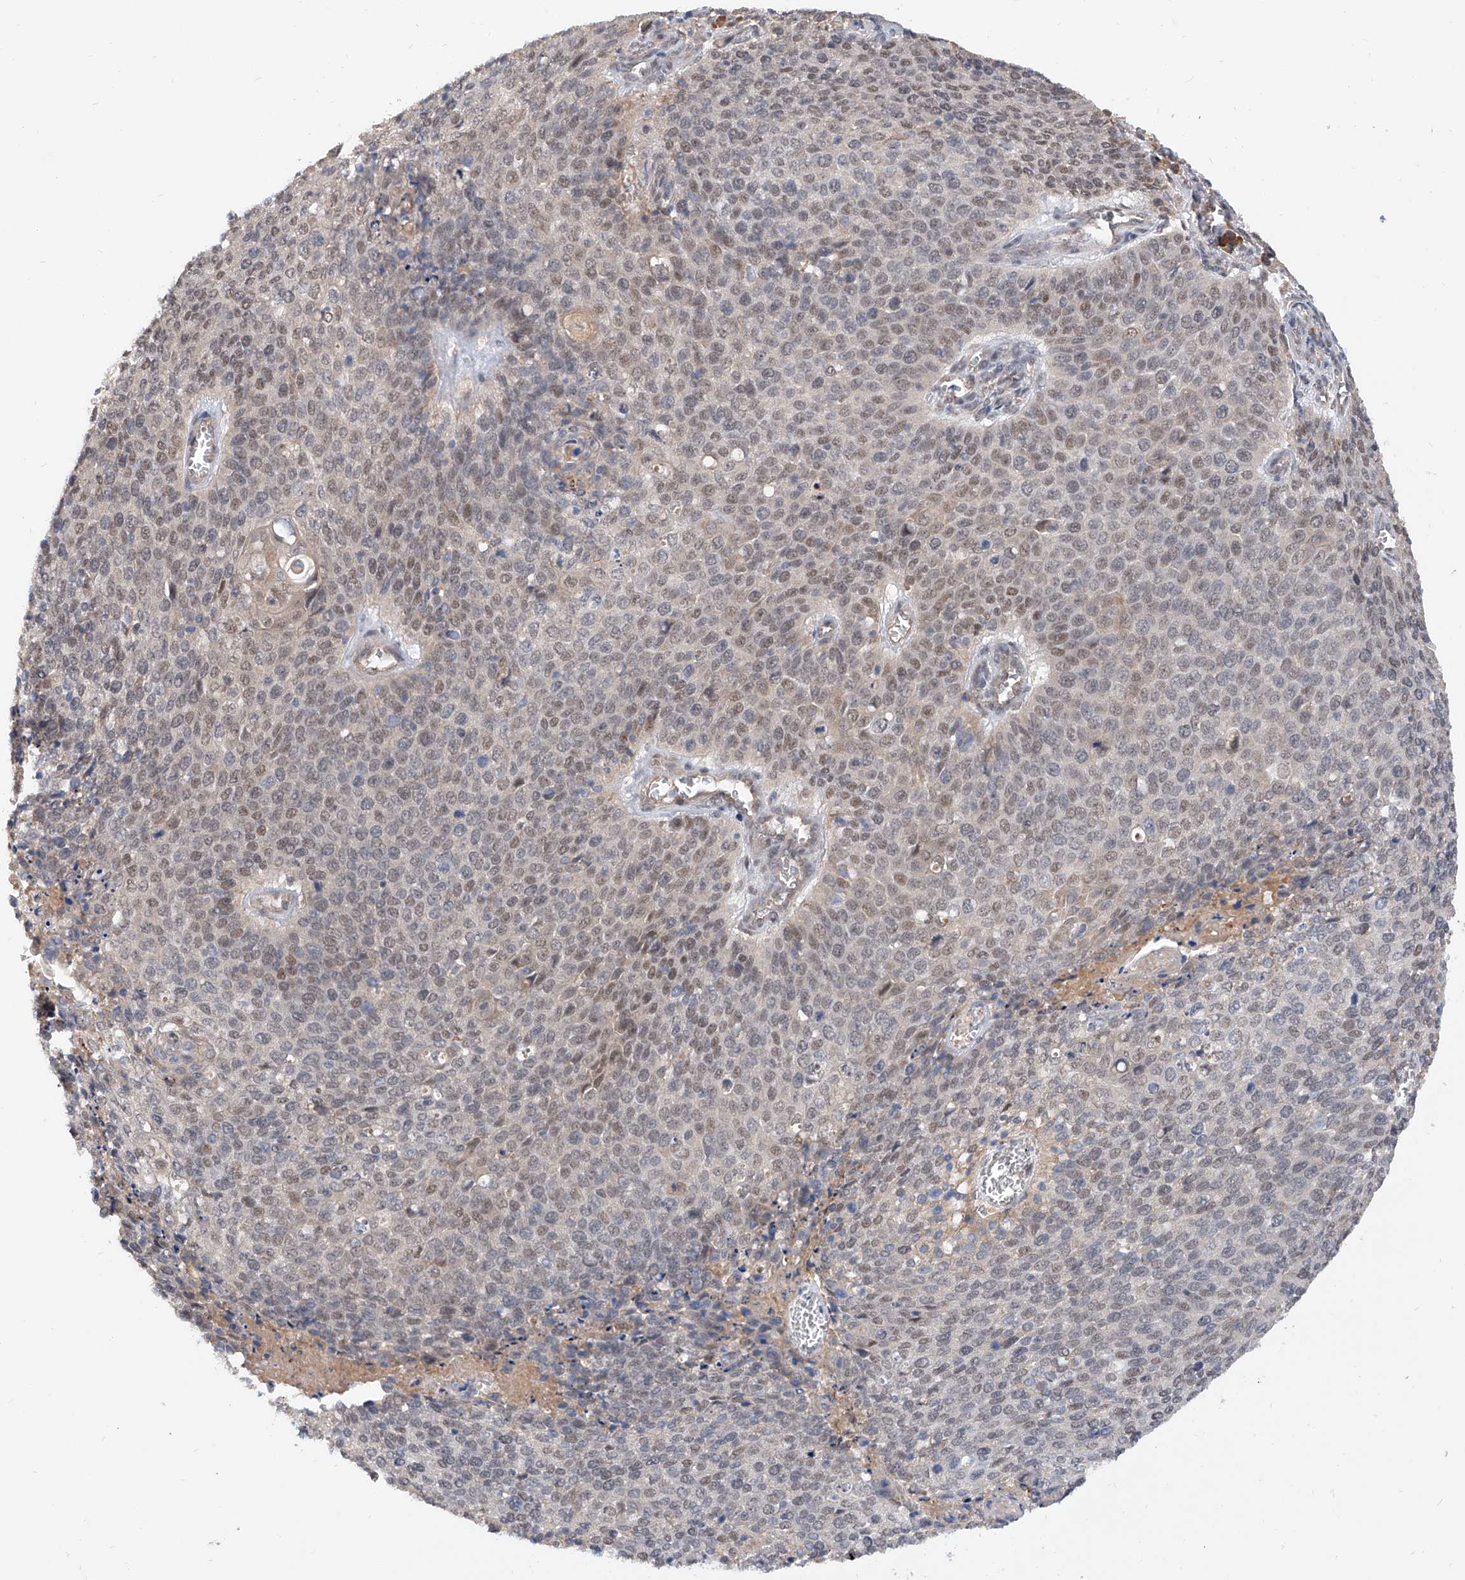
{"staining": {"intensity": "weak", "quantity": "25%-75%", "location": "nuclear"}, "tissue": "cervical cancer", "cell_type": "Tumor cells", "image_type": "cancer", "snomed": [{"axis": "morphology", "description": "Squamous cell carcinoma, NOS"}, {"axis": "topography", "description": "Cervix"}], "caption": "Immunohistochemistry micrograph of human cervical cancer (squamous cell carcinoma) stained for a protein (brown), which demonstrates low levels of weak nuclear staining in about 25%-75% of tumor cells.", "gene": "CARMIL3", "patient": {"sex": "female", "age": 39}}